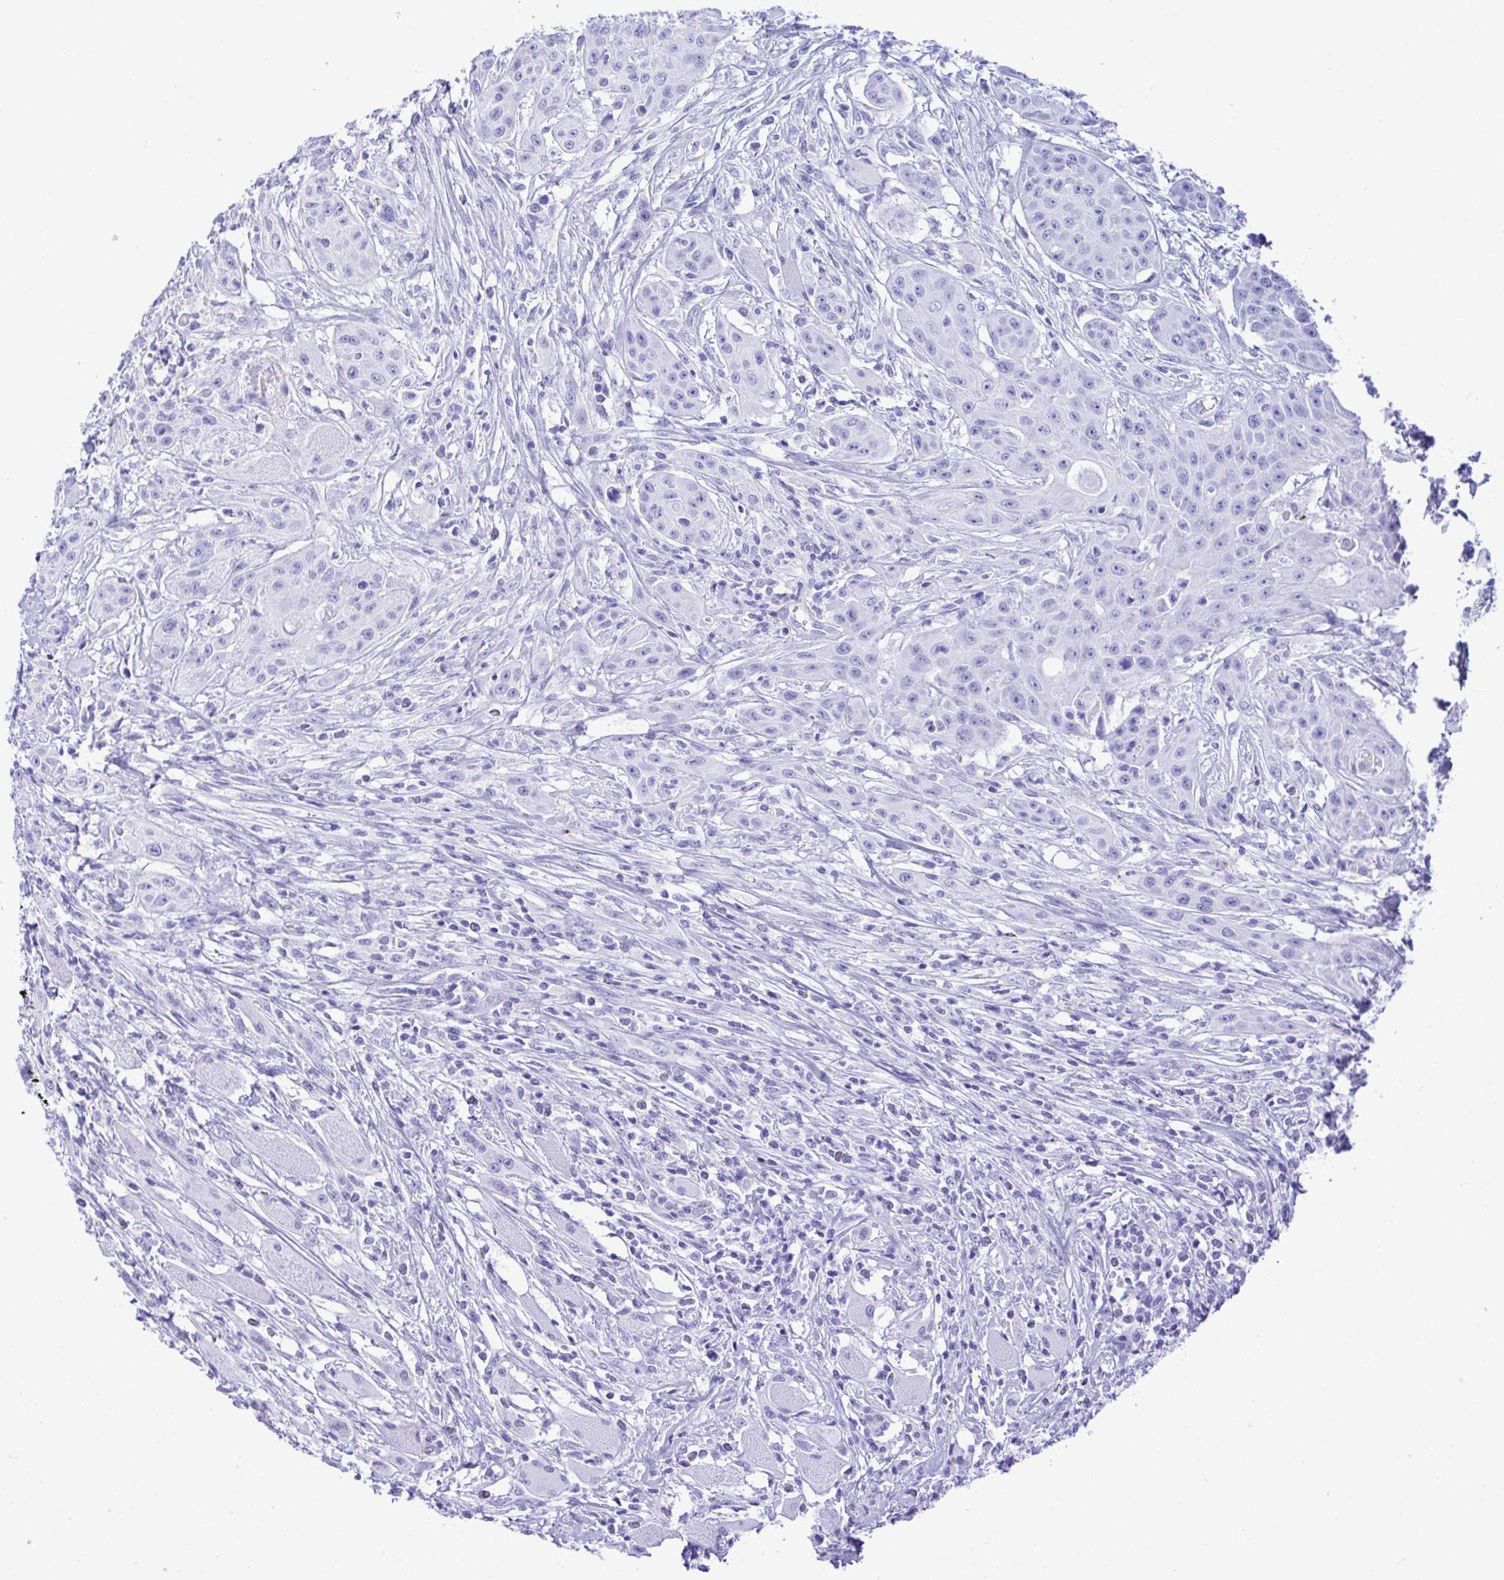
{"staining": {"intensity": "negative", "quantity": "none", "location": "none"}, "tissue": "head and neck cancer", "cell_type": "Tumor cells", "image_type": "cancer", "snomed": [{"axis": "morphology", "description": "Squamous cell carcinoma, NOS"}, {"axis": "topography", "description": "Oral tissue"}, {"axis": "topography", "description": "Head-Neck"}, {"axis": "topography", "description": "Neck, NOS"}], "caption": "High power microscopy micrograph of an immunohistochemistry (IHC) micrograph of head and neck cancer, revealing no significant expression in tumor cells.", "gene": "SELENOV", "patient": {"sex": "female", "age": 55}}